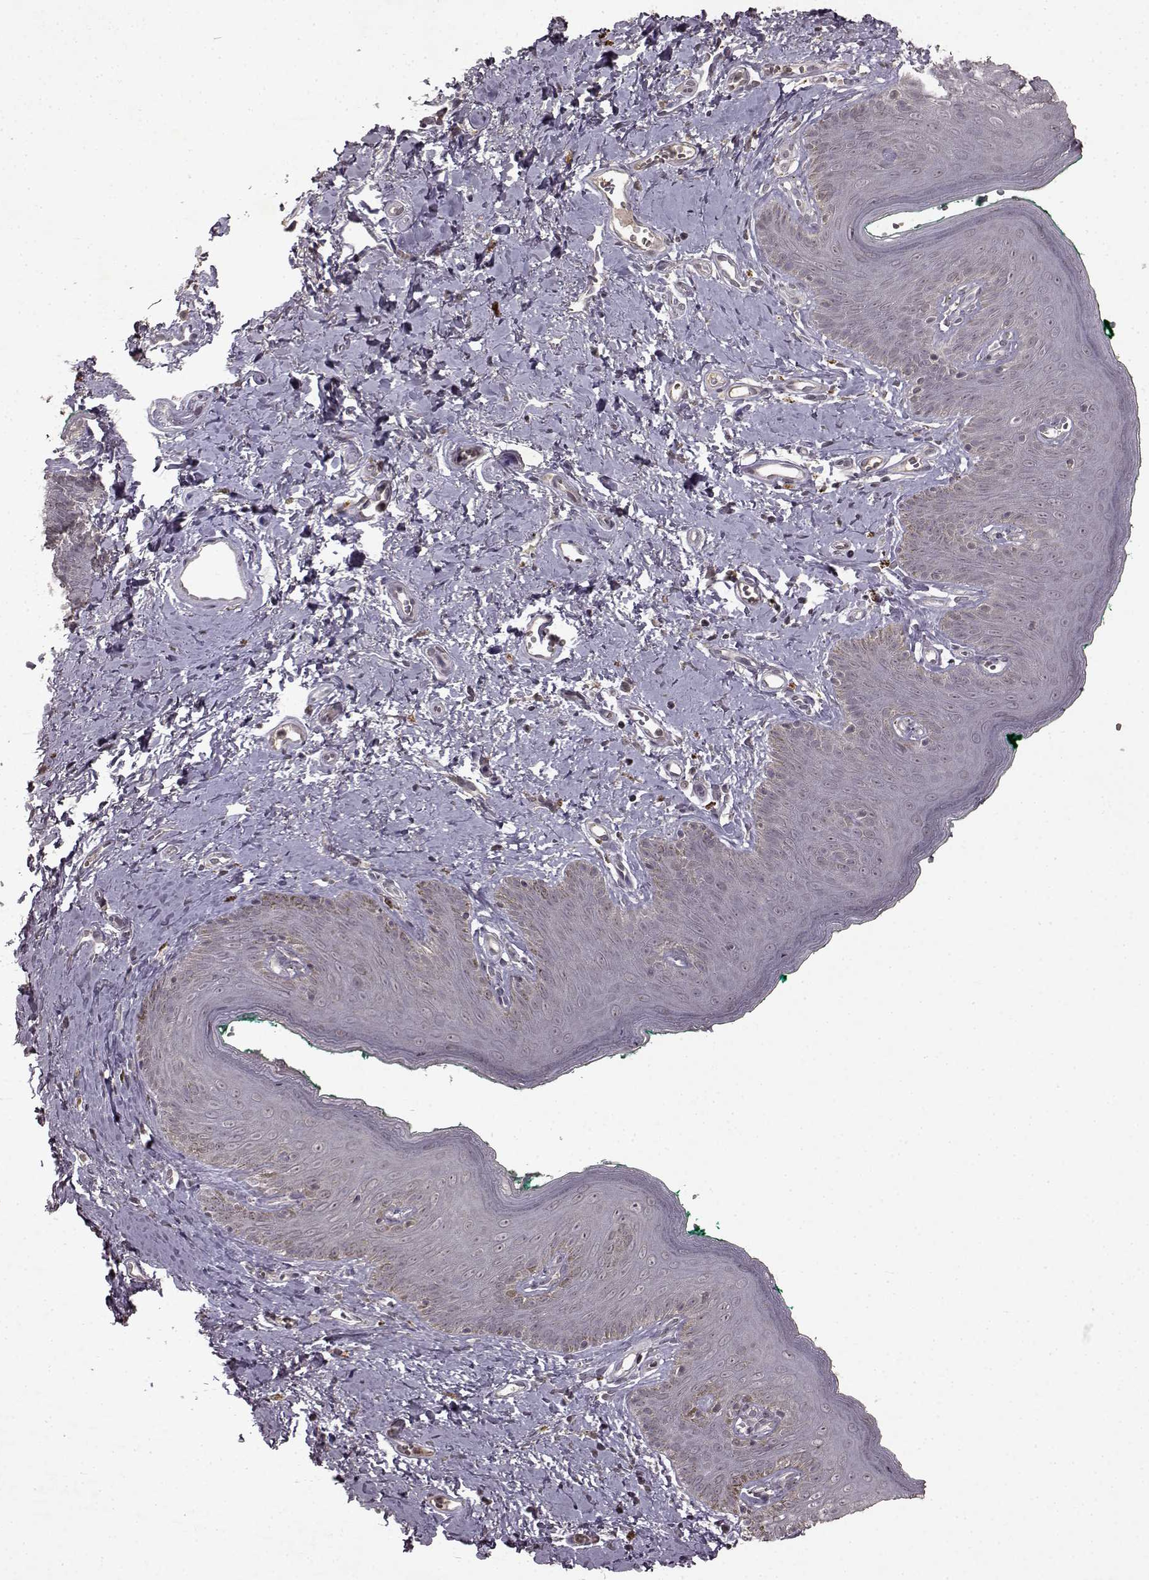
{"staining": {"intensity": "negative", "quantity": "none", "location": "none"}, "tissue": "skin", "cell_type": "Epidermal cells", "image_type": "normal", "snomed": [{"axis": "morphology", "description": "Normal tissue, NOS"}, {"axis": "topography", "description": "Vulva"}], "caption": "Unremarkable skin was stained to show a protein in brown. There is no significant positivity in epidermal cells.", "gene": "LHB", "patient": {"sex": "female", "age": 66}}